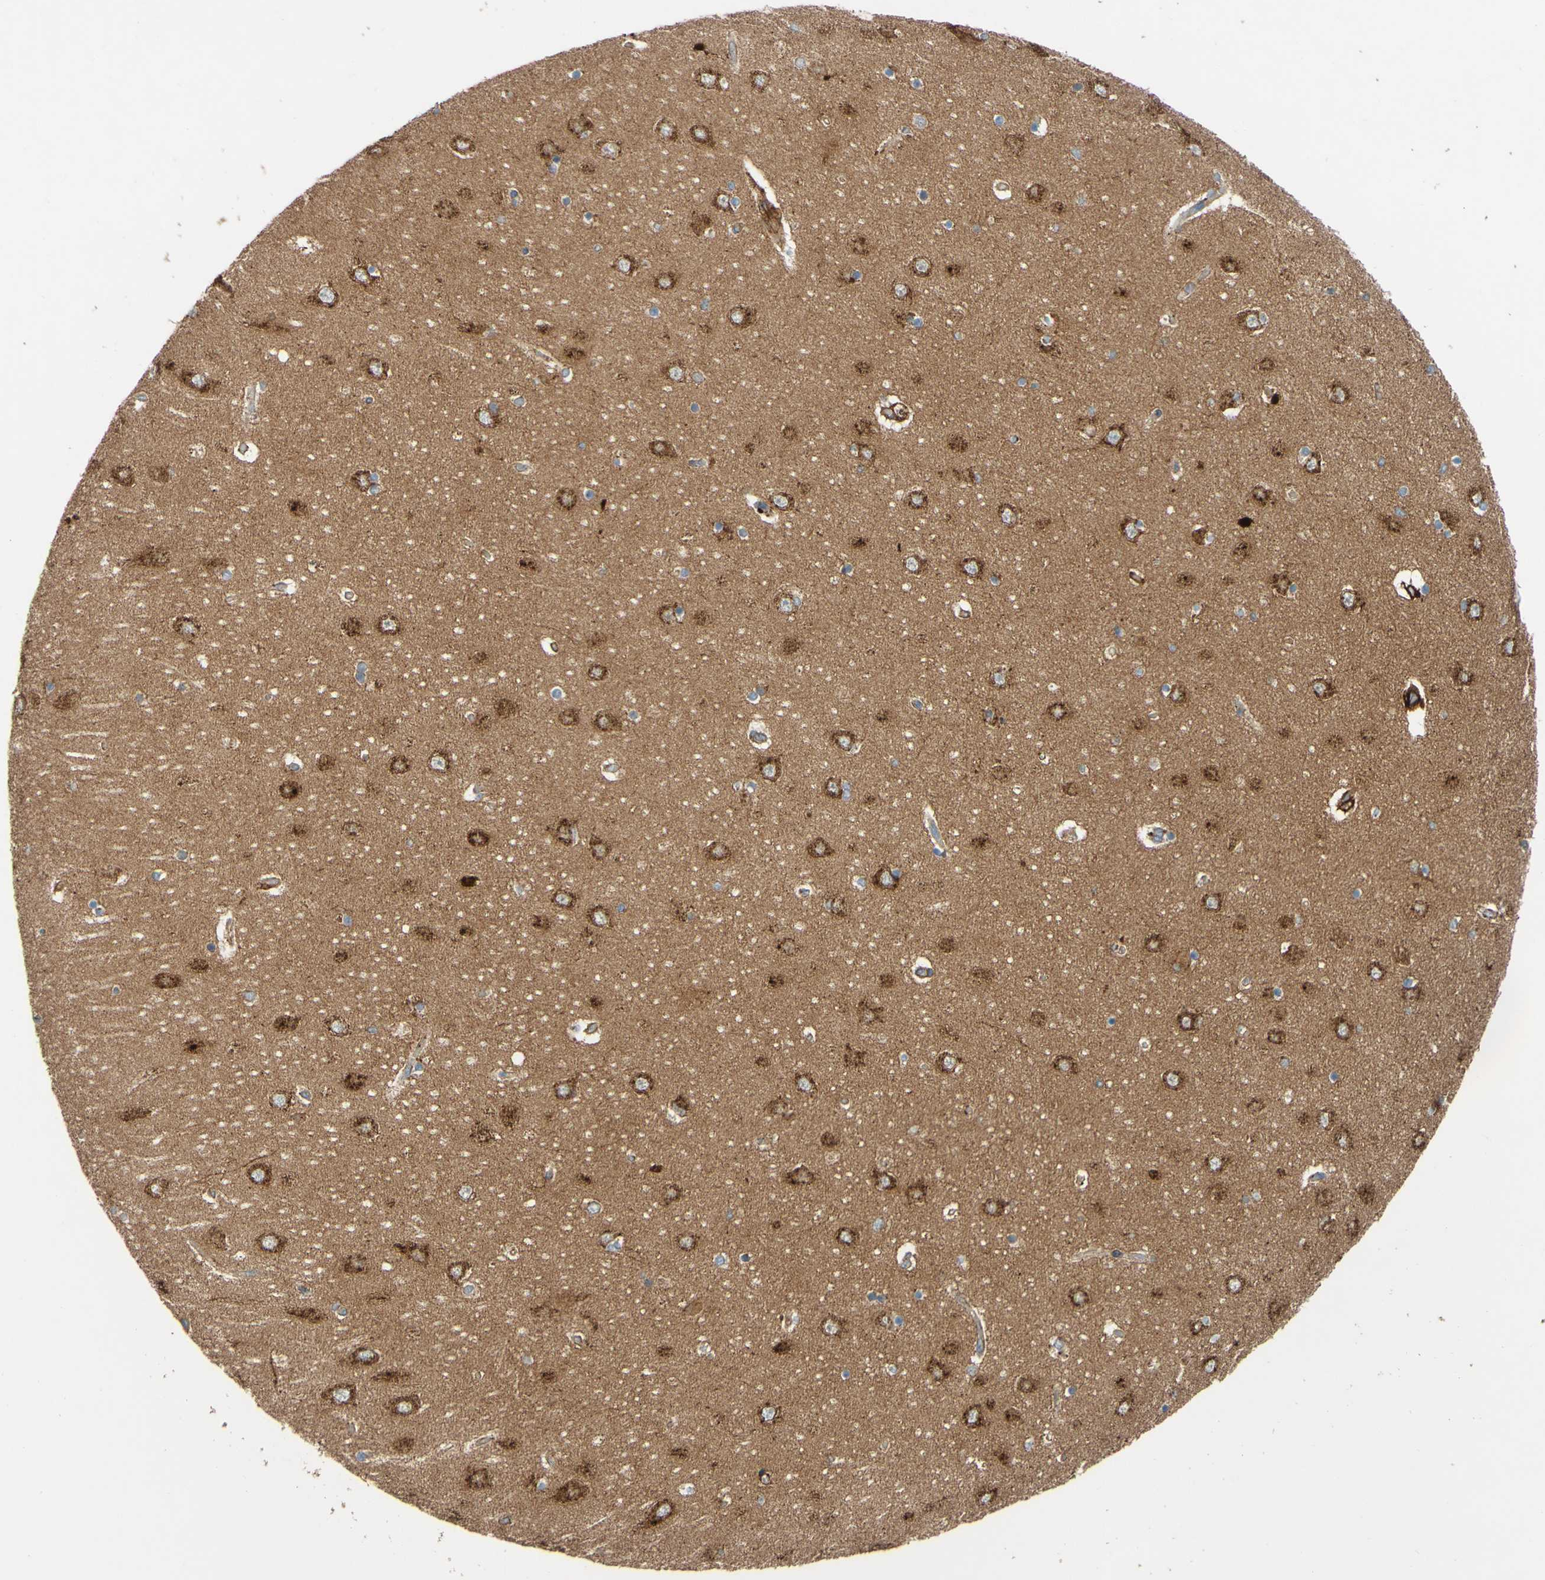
{"staining": {"intensity": "moderate", "quantity": "<25%", "location": "cytoplasmic/membranous"}, "tissue": "hippocampus", "cell_type": "Glial cells", "image_type": "normal", "snomed": [{"axis": "morphology", "description": "Normal tissue, NOS"}, {"axis": "topography", "description": "Hippocampus"}], "caption": "Brown immunohistochemical staining in unremarkable hippocampus demonstrates moderate cytoplasmic/membranous staining in about <25% of glial cells. The staining was performed using DAB (3,3'-diaminobenzidine) to visualize the protein expression in brown, while the nuclei were stained in blue with hematoxylin (Magnification: 20x).", "gene": "DKK3", "patient": {"sex": "female", "age": 54}}